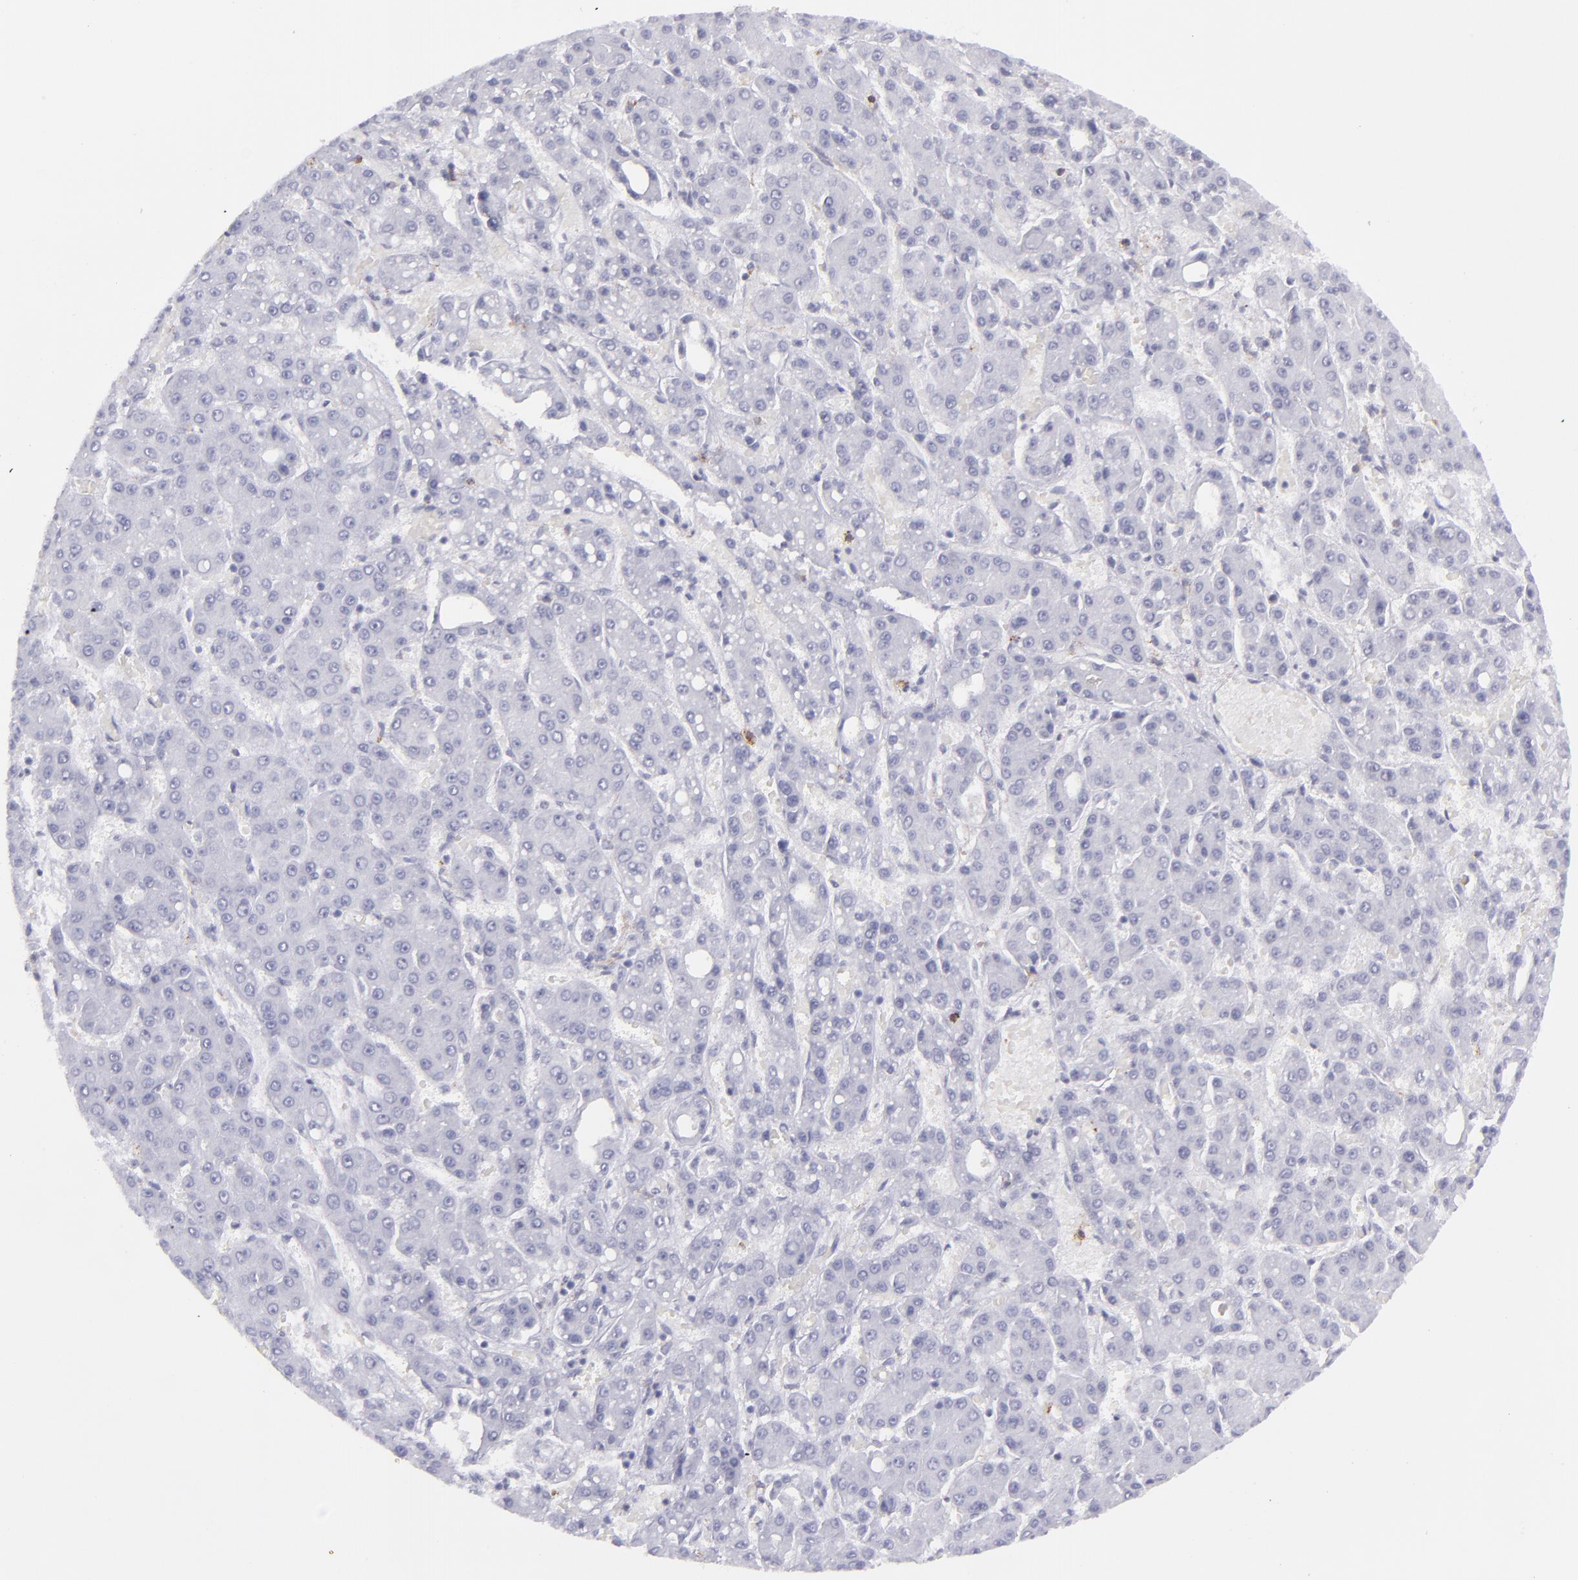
{"staining": {"intensity": "negative", "quantity": "none", "location": "none"}, "tissue": "liver cancer", "cell_type": "Tumor cells", "image_type": "cancer", "snomed": [{"axis": "morphology", "description": "Carcinoma, Hepatocellular, NOS"}, {"axis": "topography", "description": "Liver"}], "caption": "Immunohistochemistry histopathology image of human liver hepatocellular carcinoma stained for a protein (brown), which displays no staining in tumor cells.", "gene": "SELPLG", "patient": {"sex": "male", "age": 69}}